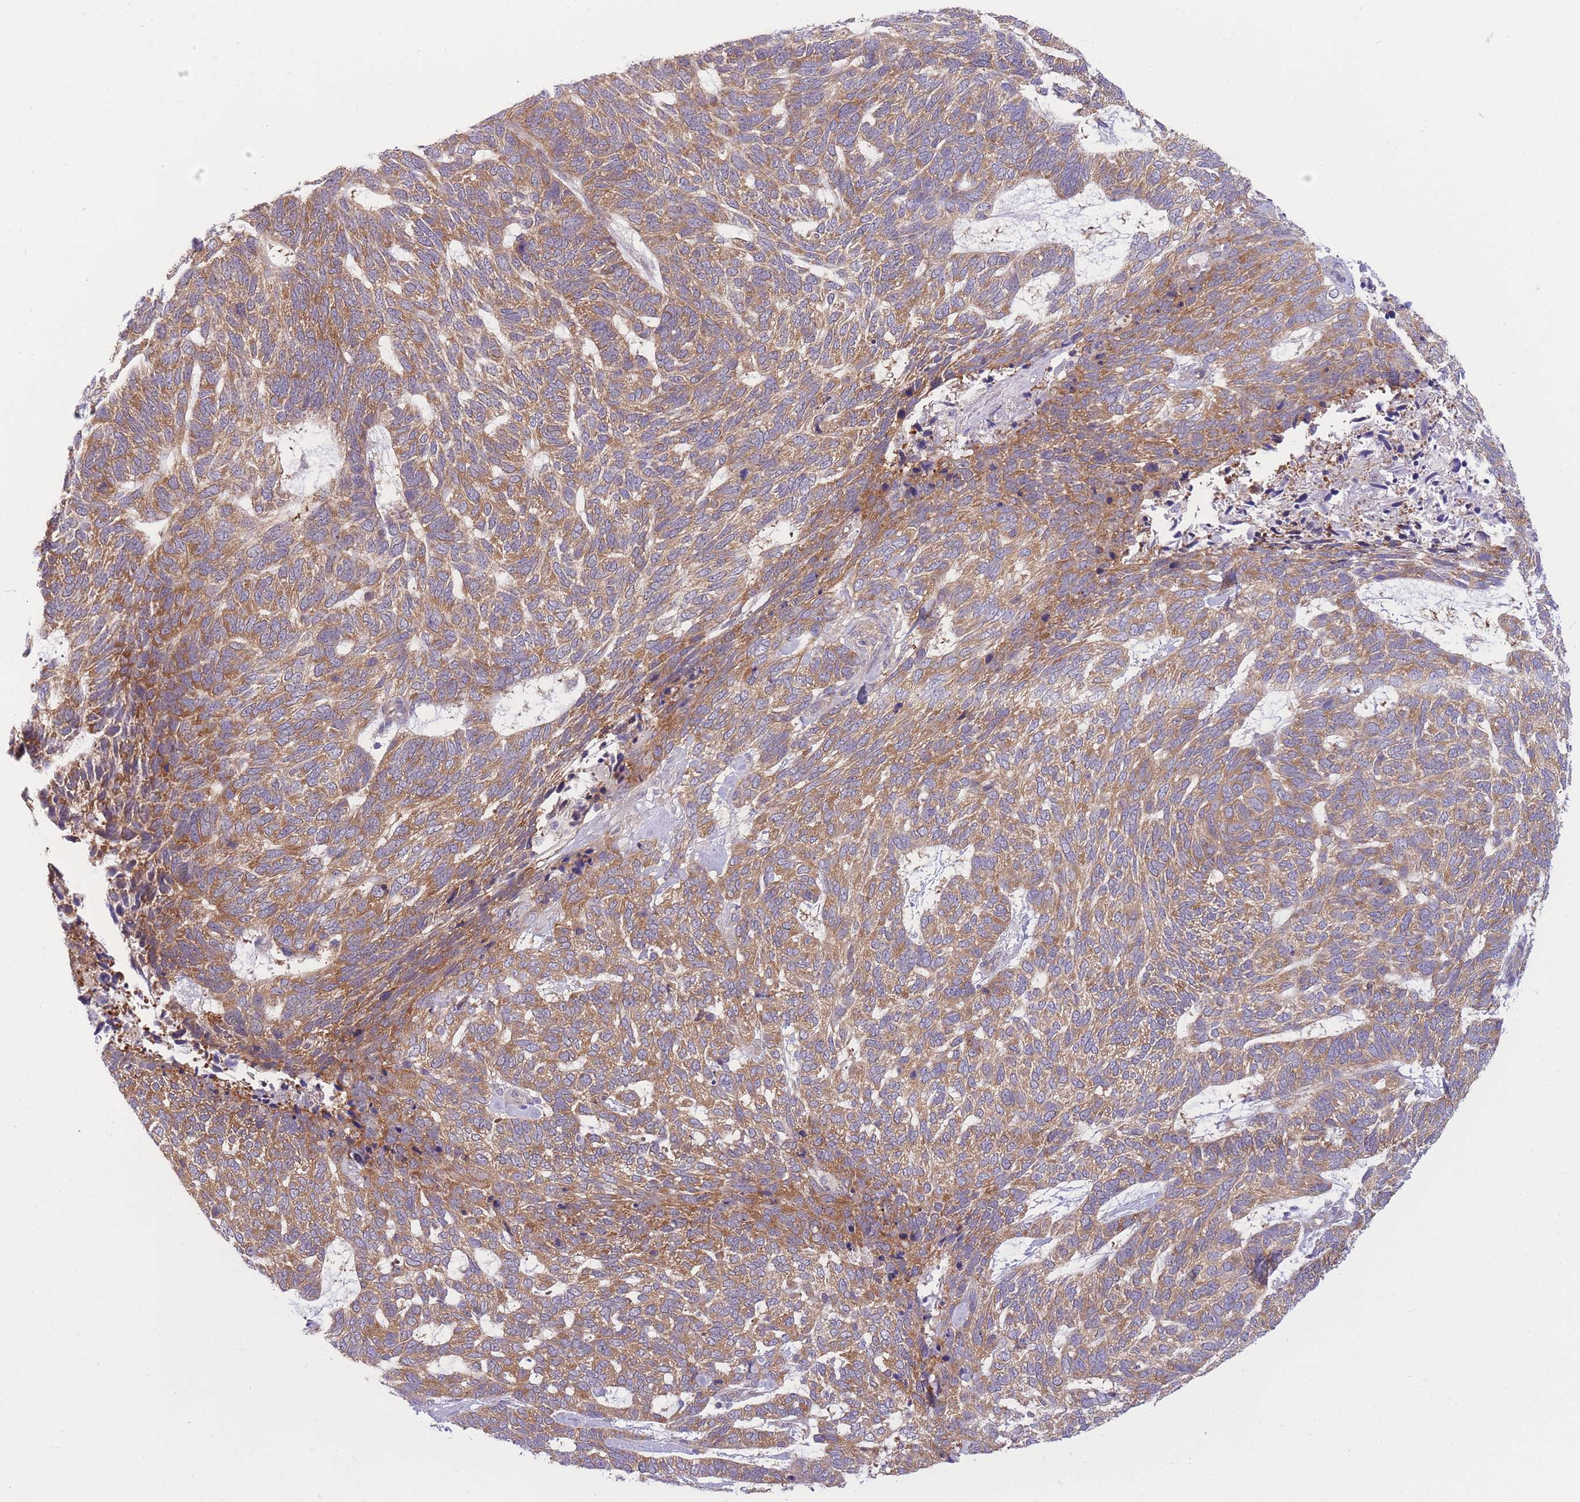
{"staining": {"intensity": "moderate", "quantity": ">75%", "location": "cytoplasmic/membranous"}, "tissue": "skin cancer", "cell_type": "Tumor cells", "image_type": "cancer", "snomed": [{"axis": "morphology", "description": "Basal cell carcinoma"}, {"axis": "topography", "description": "Skin"}], "caption": "There is medium levels of moderate cytoplasmic/membranous staining in tumor cells of skin basal cell carcinoma, as demonstrated by immunohistochemical staining (brown color).", "gene": "PFDN6", "patient": {"sex": "female", "age": 65}}